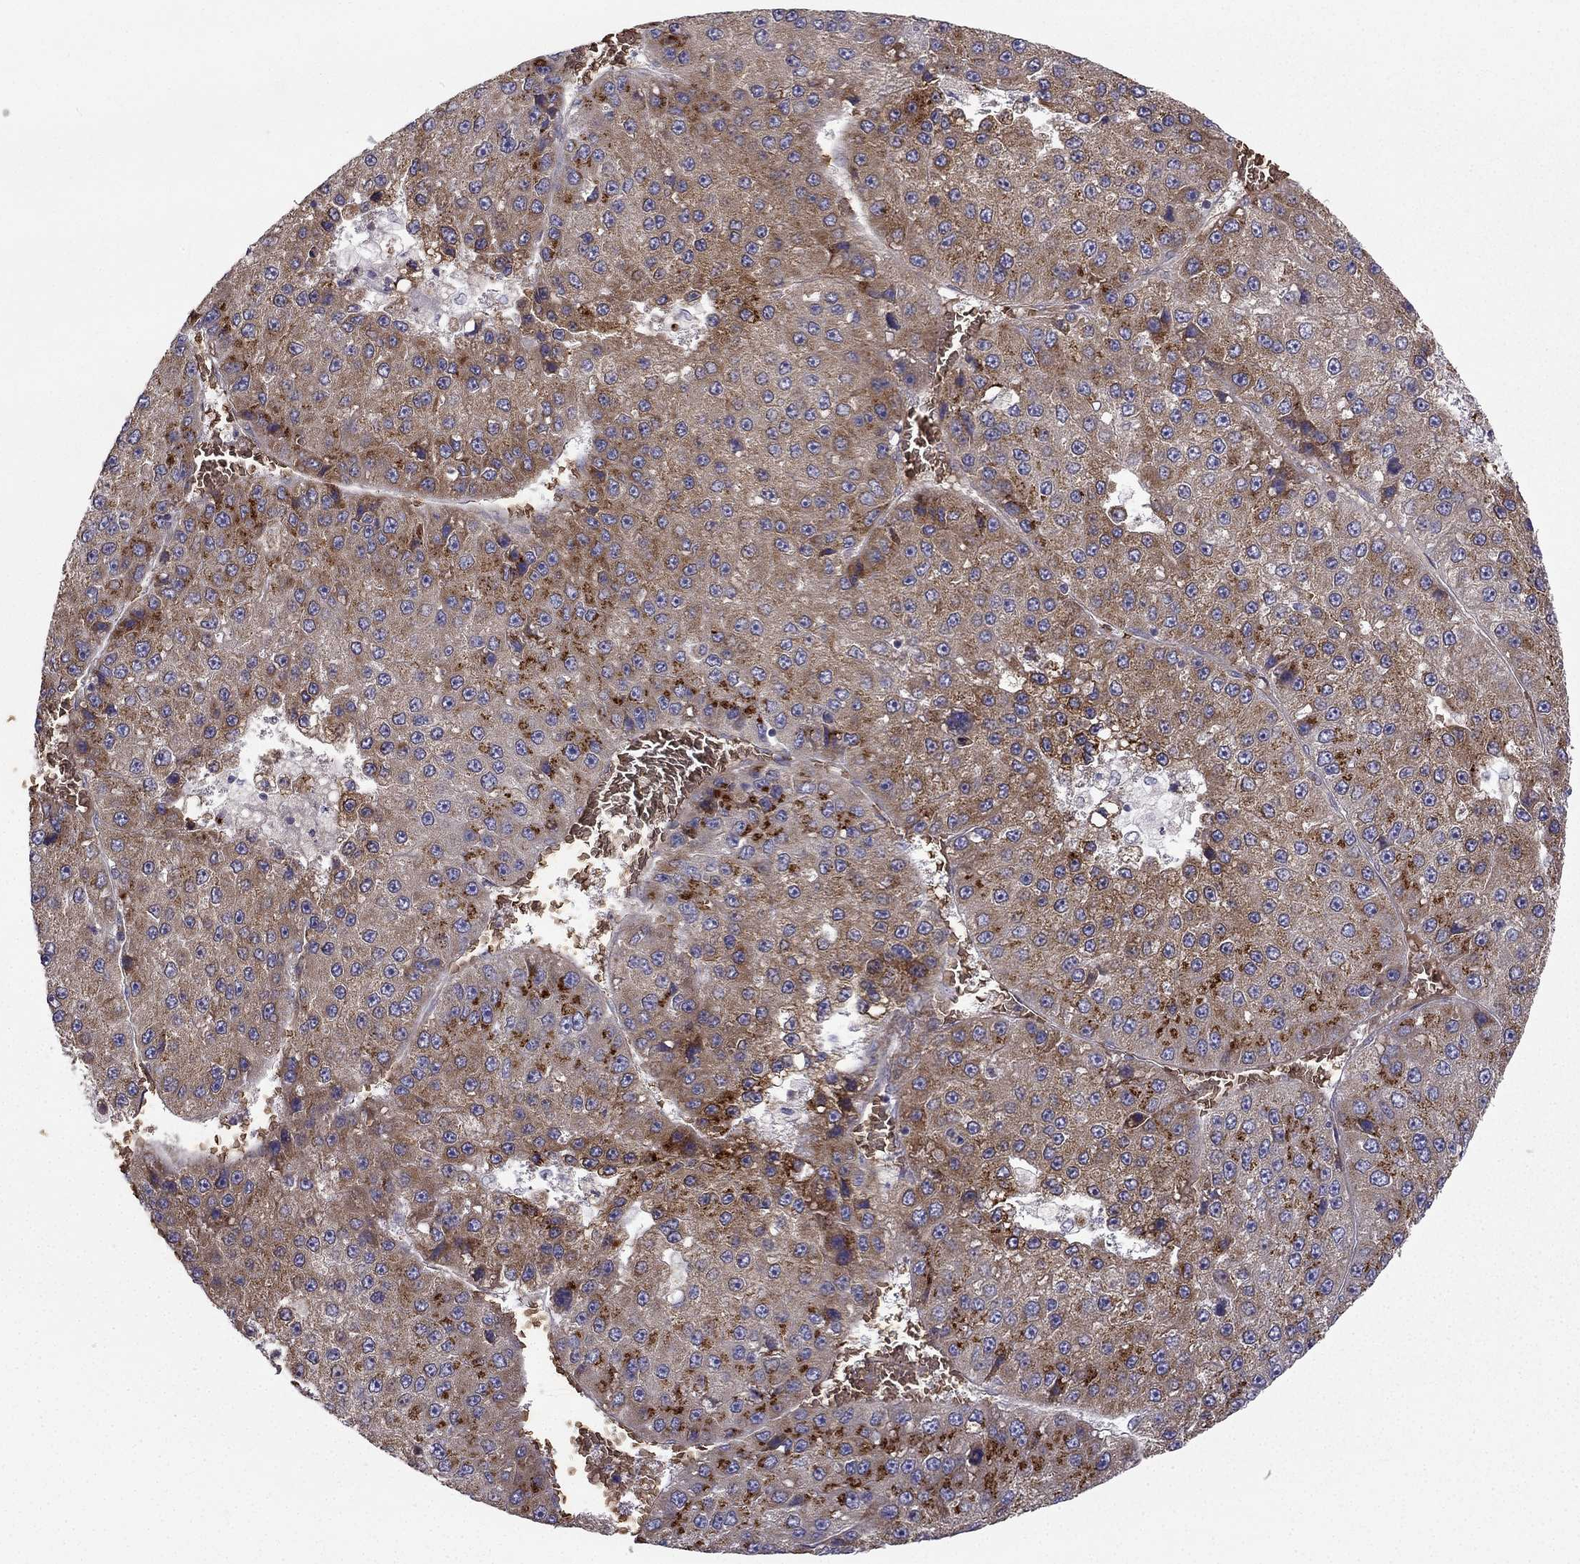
{"staining": {"intensity": "strong", "quantity": "25%-75%", "location": "cytoplasmic/membranous"}, "tissue": "liver cancer", "cell_type": "Tumor cells", "image_type": "cancer", "snomed": [{"axis": "morphology", "description": "Carcinoma, Hepatocellular, NOS"}, {"axis": "topography", "description": "Liver"}], "caption": "Immunohistochemistry (IHC) (DAB (3,3'-diaminobenzidine)) staining of human liver cancer demonstrates strong cytoplasmic/membranous protein staining in approximately 25%-75% of tumor cells.", "gene": "B4GALT7", "patient": {"sex": "female", "age": 73}}